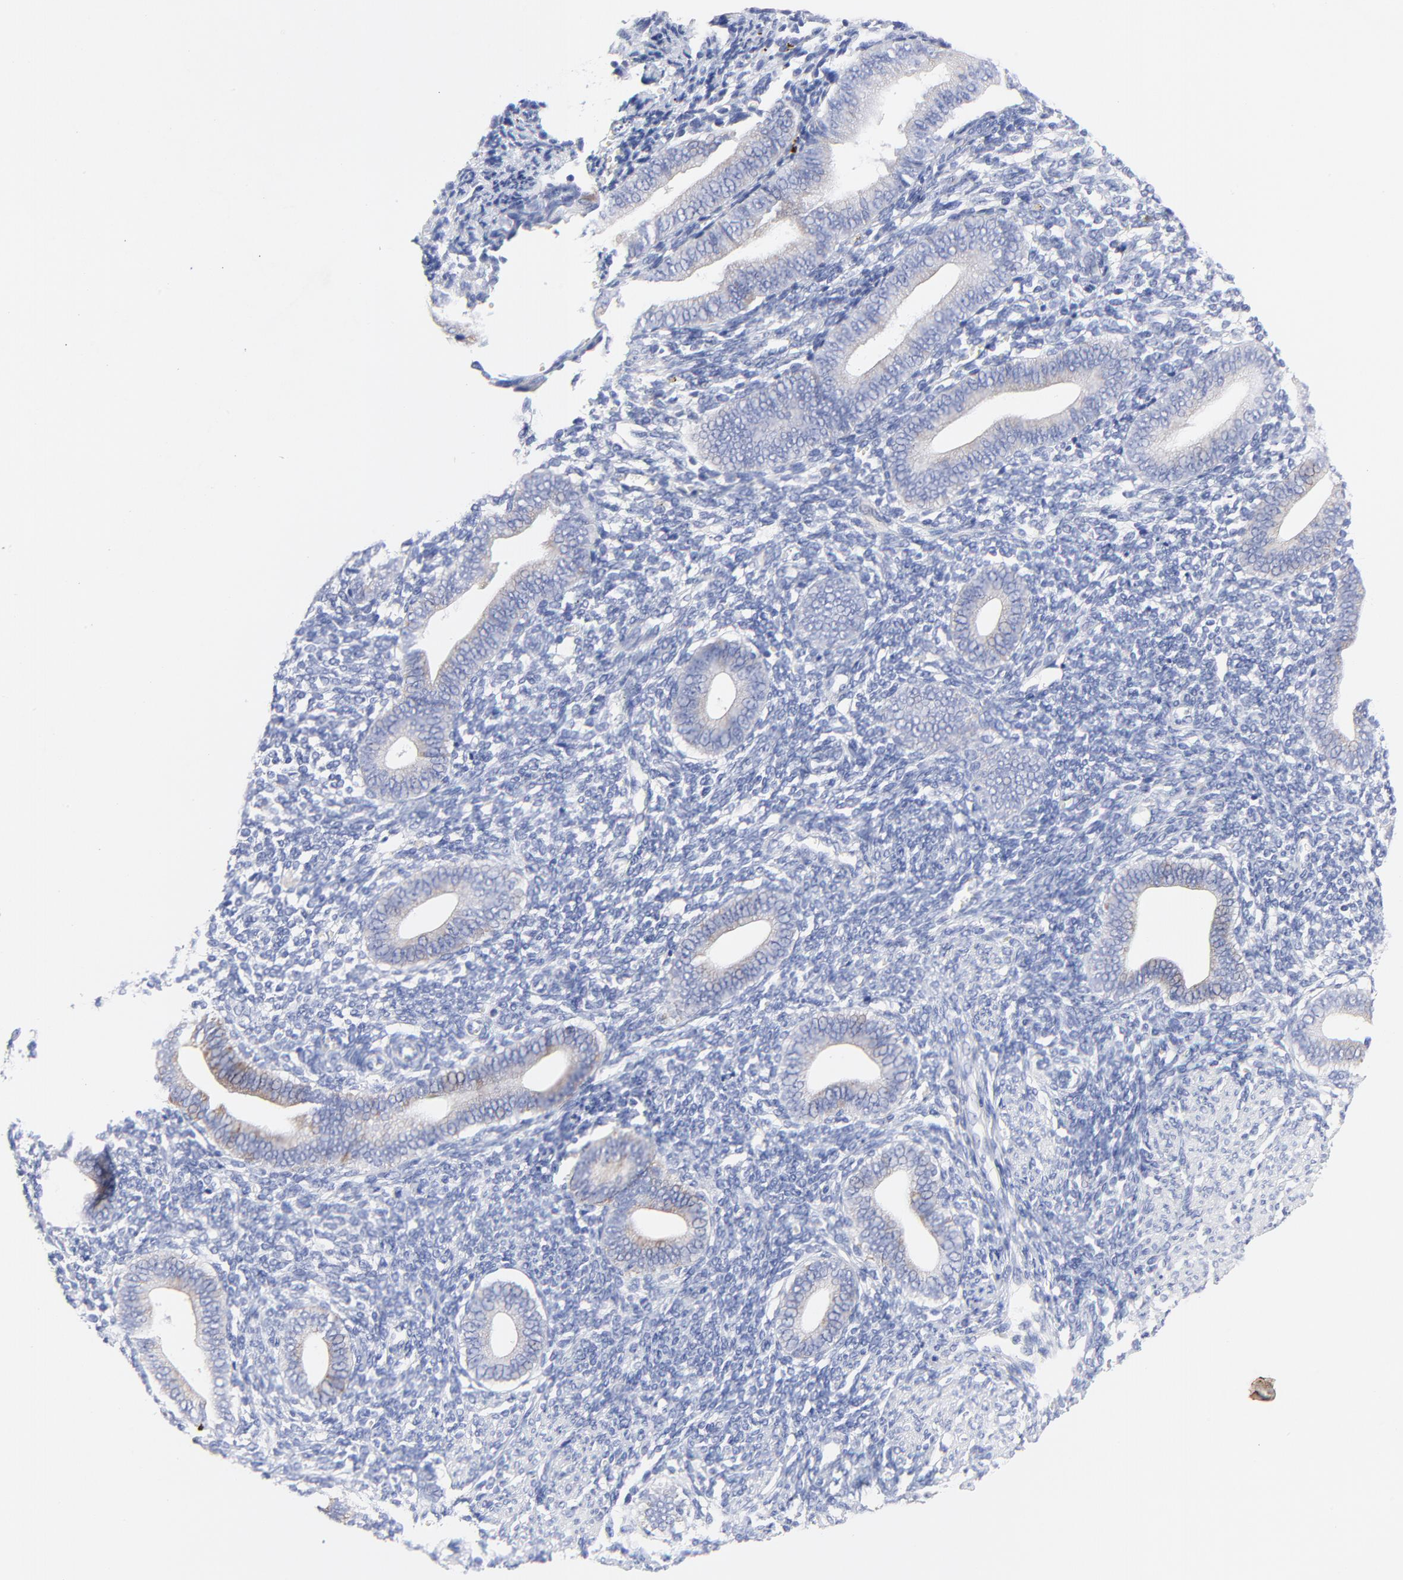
{"staining": {"intensity": "negative", "quantity": "none", "location": "none"}, "tissue": "endometrium", "cell_type": "Cells in endometrial stroma", "image_type": "normal", "snomed": [{"axis": "morphology", "description": "Normal tissue, NOS"}, {"axis": "topography", "description": "Uterus"}, {"axis": "topography", "description": "Endometrium"}], "caption": "There is no significant staining in cells in endometrial stroma of endometrium.", "gene": "FBXO10", "patient": {"sex": "female", "age": 33}}